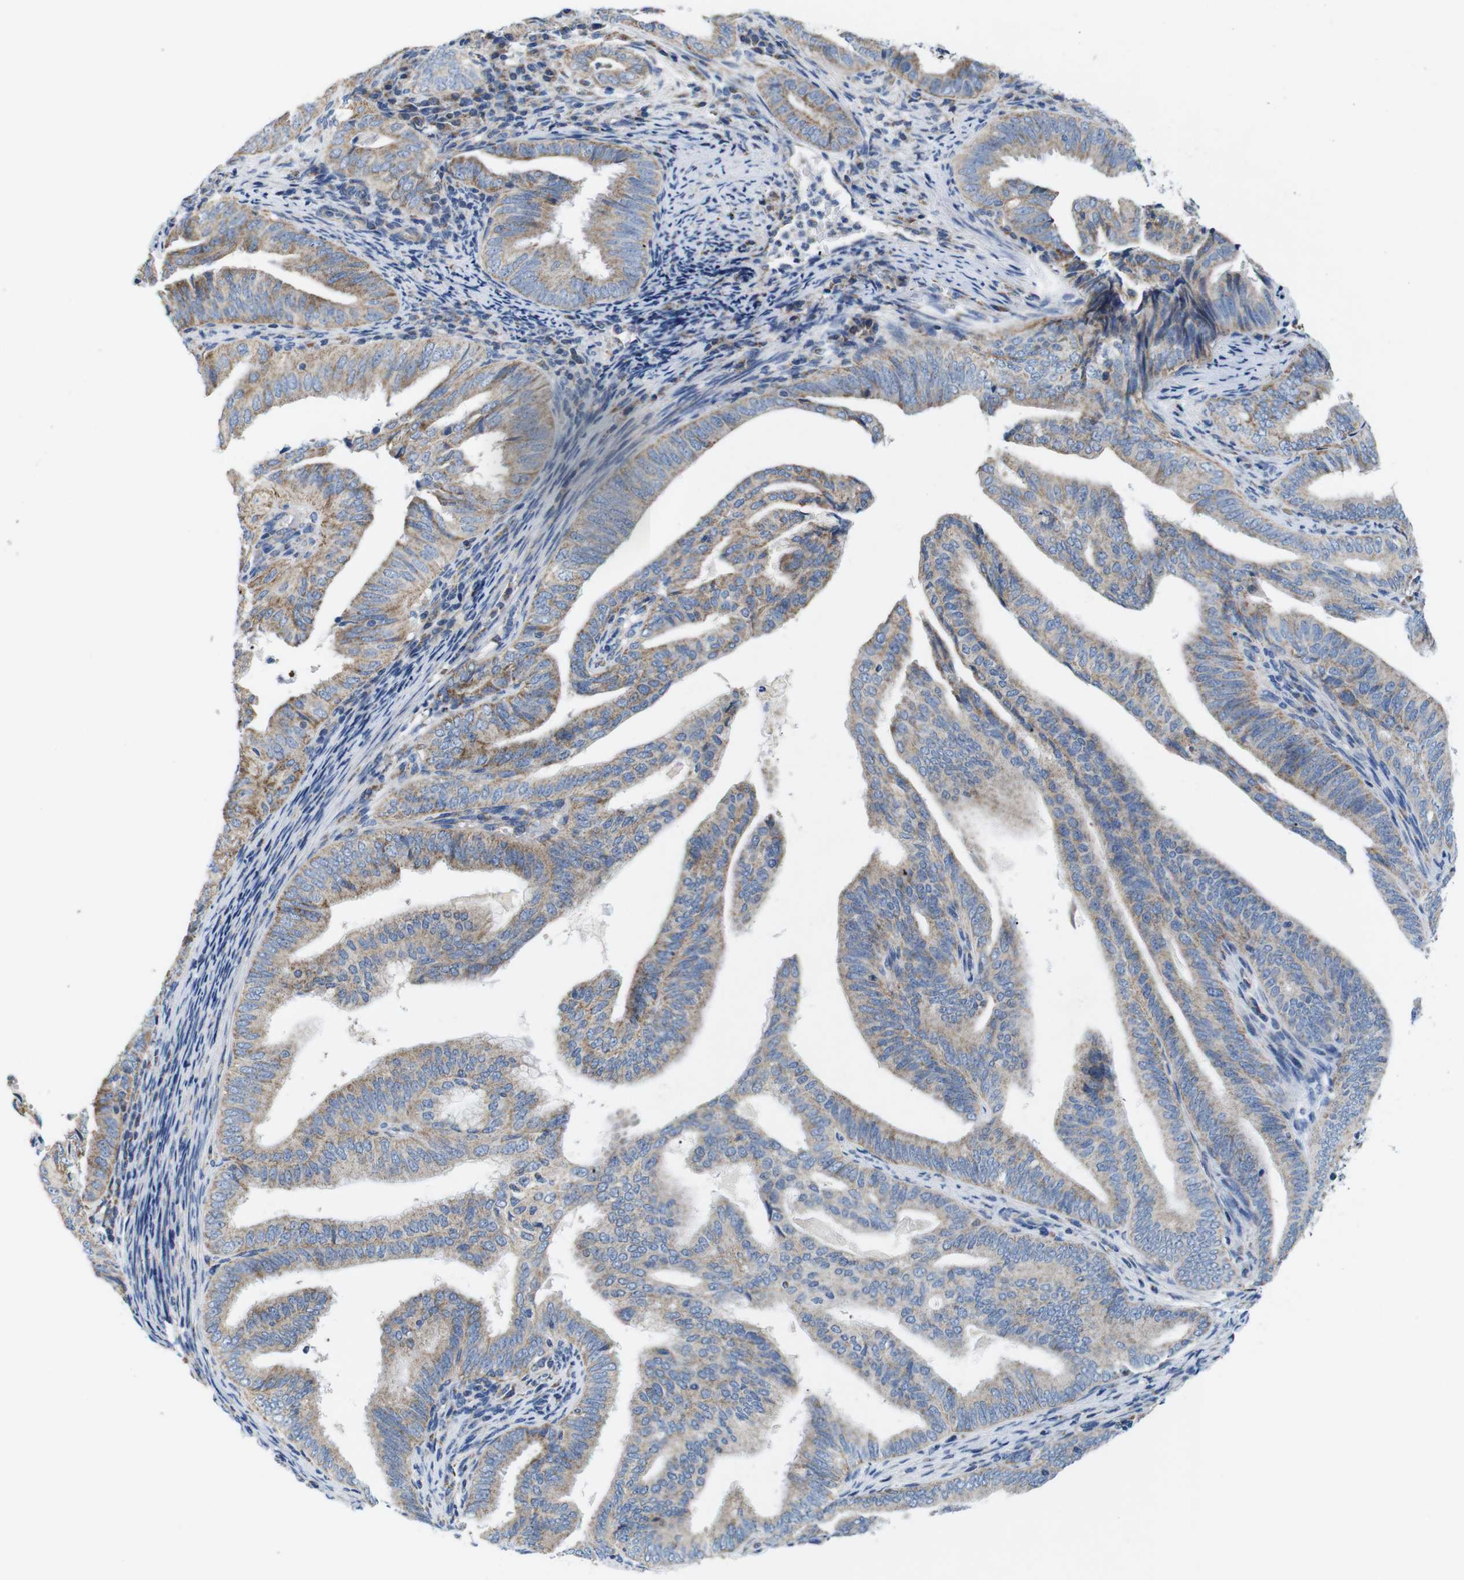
{"staining": {"intensity": "moderate", "quantity": "25%-75%", "location": "cytoplasmic/membranous"}, "tissue": "endometrial cancer", "cell_type": "Tumor cells", "image_type": "cancer", "snomed": [{"axis": "morphology", "description": "Adenocarcinoma, NOS"}, {"axis": "topography", "description": "Endometrium"}], "caption": "A micrograph of endometrial cancer (adenocarcinoma) stained for a protein demonstrates moderate cytoplasmic/membranous brown staining in tumor cells.", "gene": "F2RL1", "patient": {"sex": "female", "age": 58}}